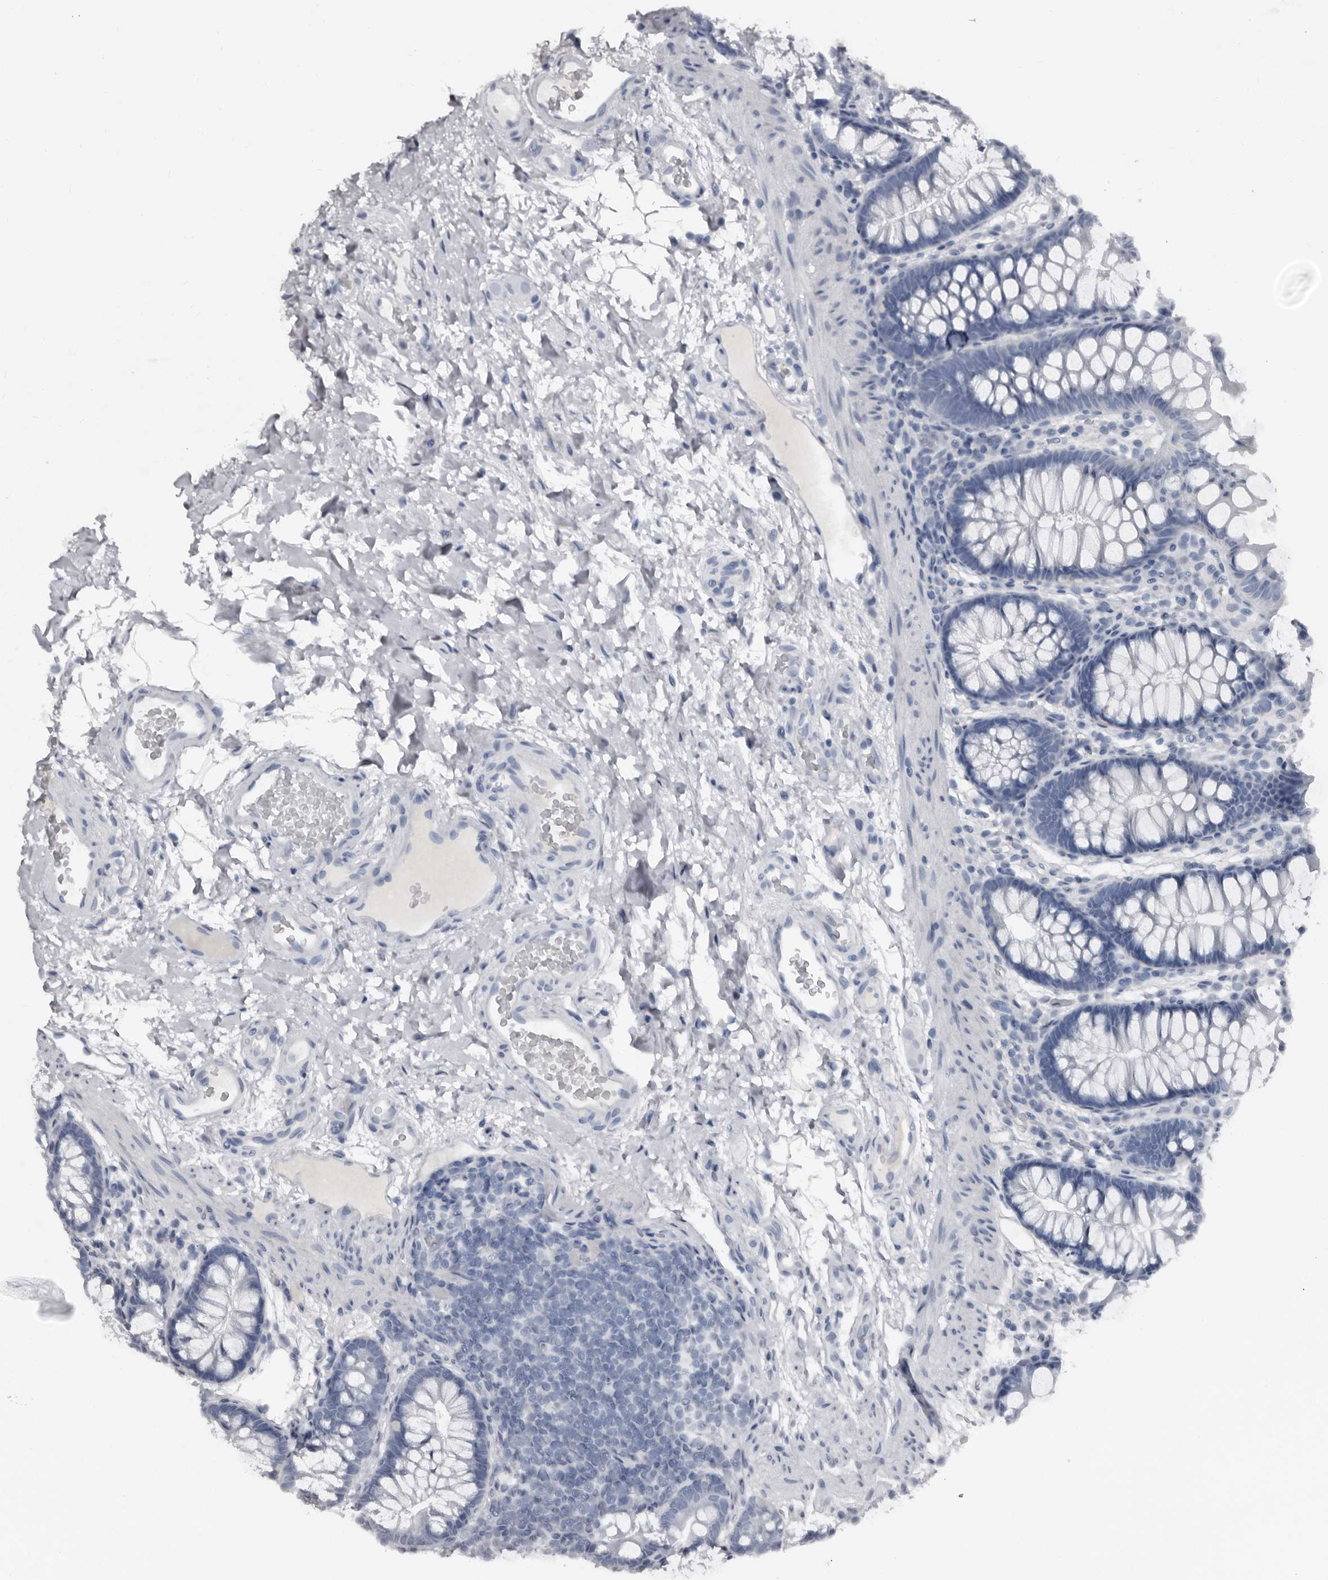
{"staining": {"intensity": "negative", "quantity": "none", "location": "none"}, "tissue": "colon", "cell_type": "Endothelial cells", "image_type": "normal", "snomed": [{"axis": "morphology", "description": "Normal tissue, NOS"}, {"axis": "topography", "description": "Colon"}], "caption": "Endothelial cells are negative for brown protein staining in benign colon. (Brightfield microscopy of DAB IHC at high magnification).", "gene": "GREB1", "patient": {"sex": "female", "age": 62}}